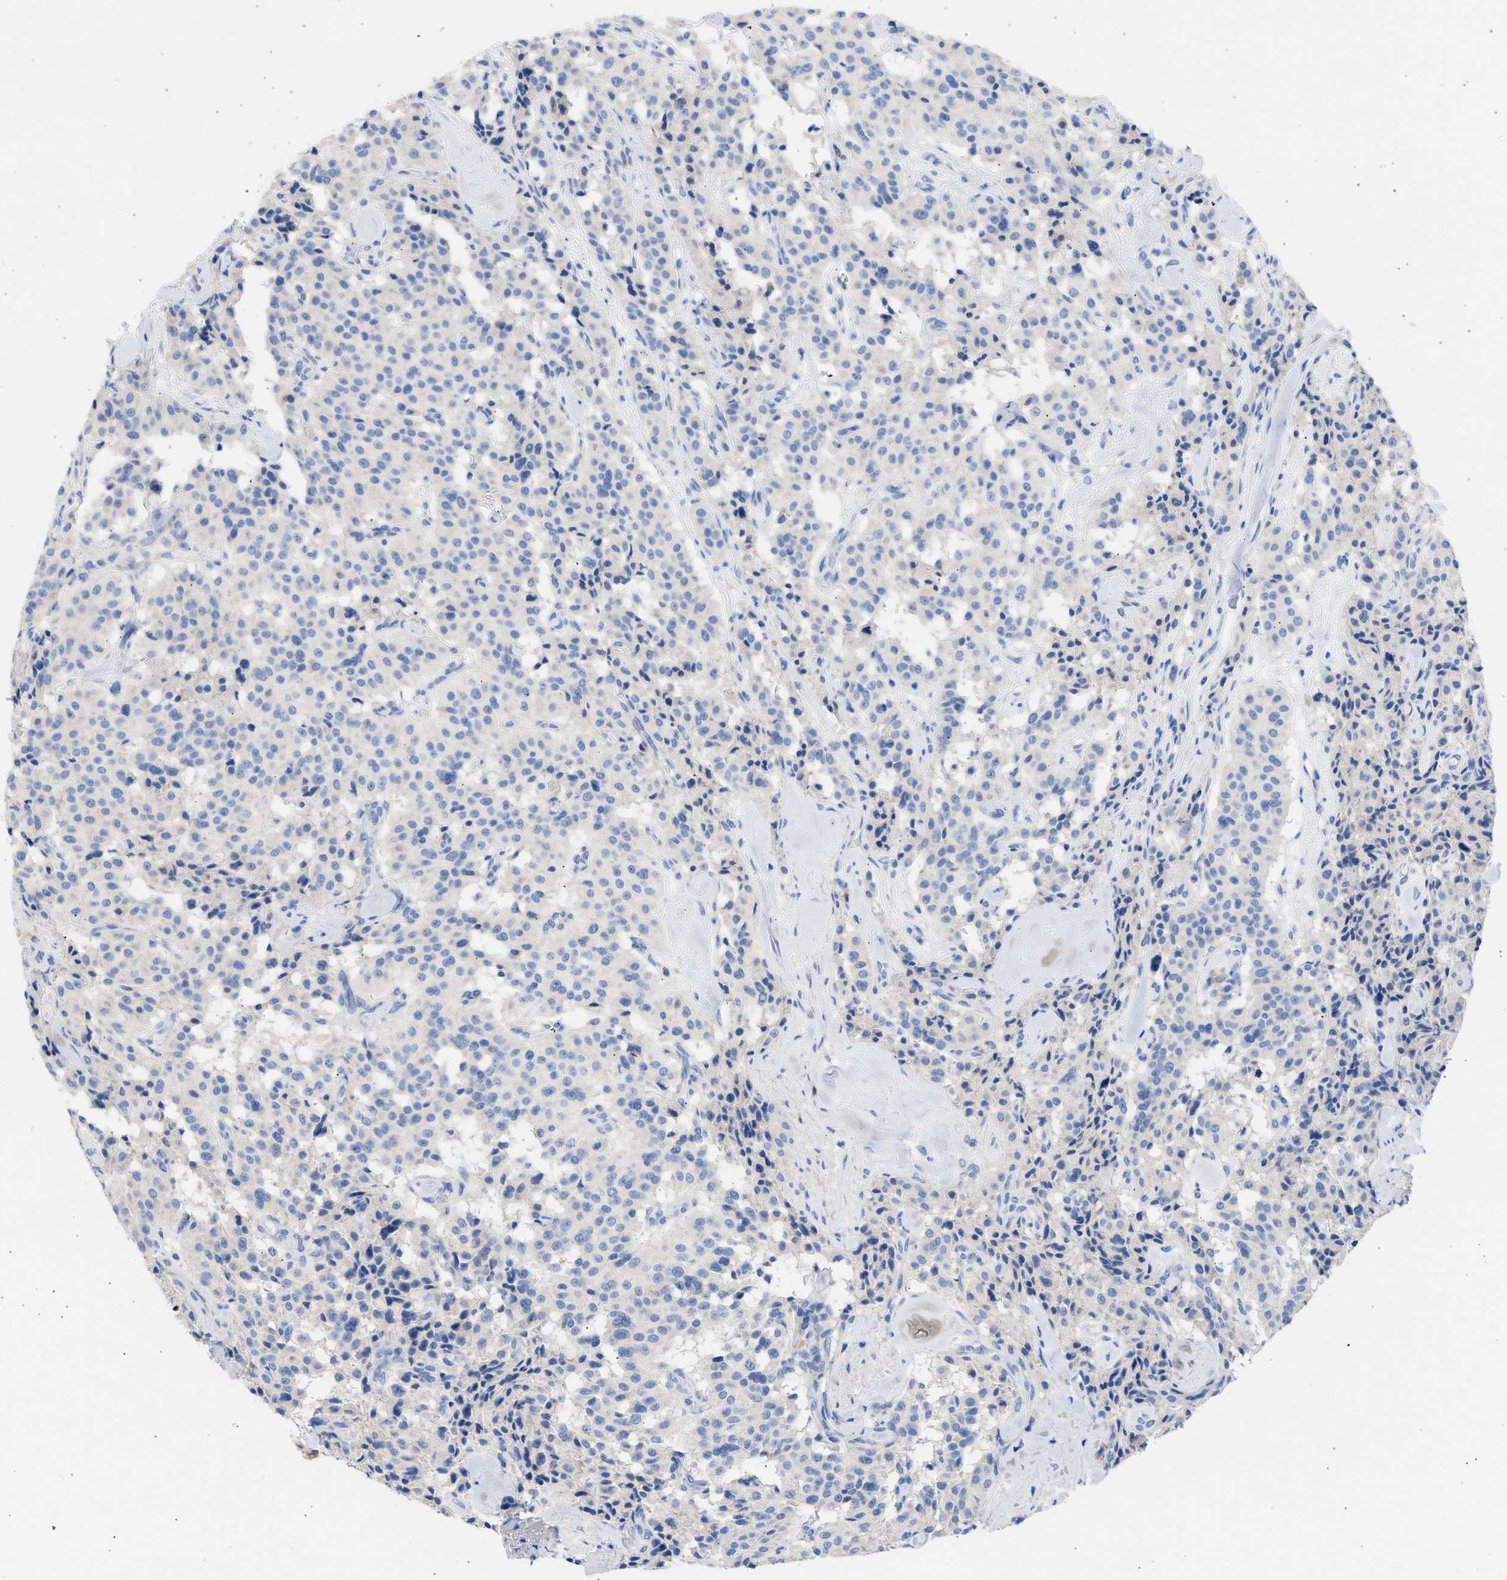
{"staining": {"intensity": "negative", "quantity": "none", "location": "none"}, "tissue": "carcinoid", "cell_type": "Tumor cells", "image_type": "cancer", "snomed": [{"axis": "morphology", "description": "Carcinoid, malignant, NOS"}, {"axis": "topography", "description": "Lung"}], "caption": "Carcinoid was stained to show a protein in brown. There is no significant positivity in tumor cells.", "gene": "RSPH1", "patient": {"sex": "male", "age": 30}}